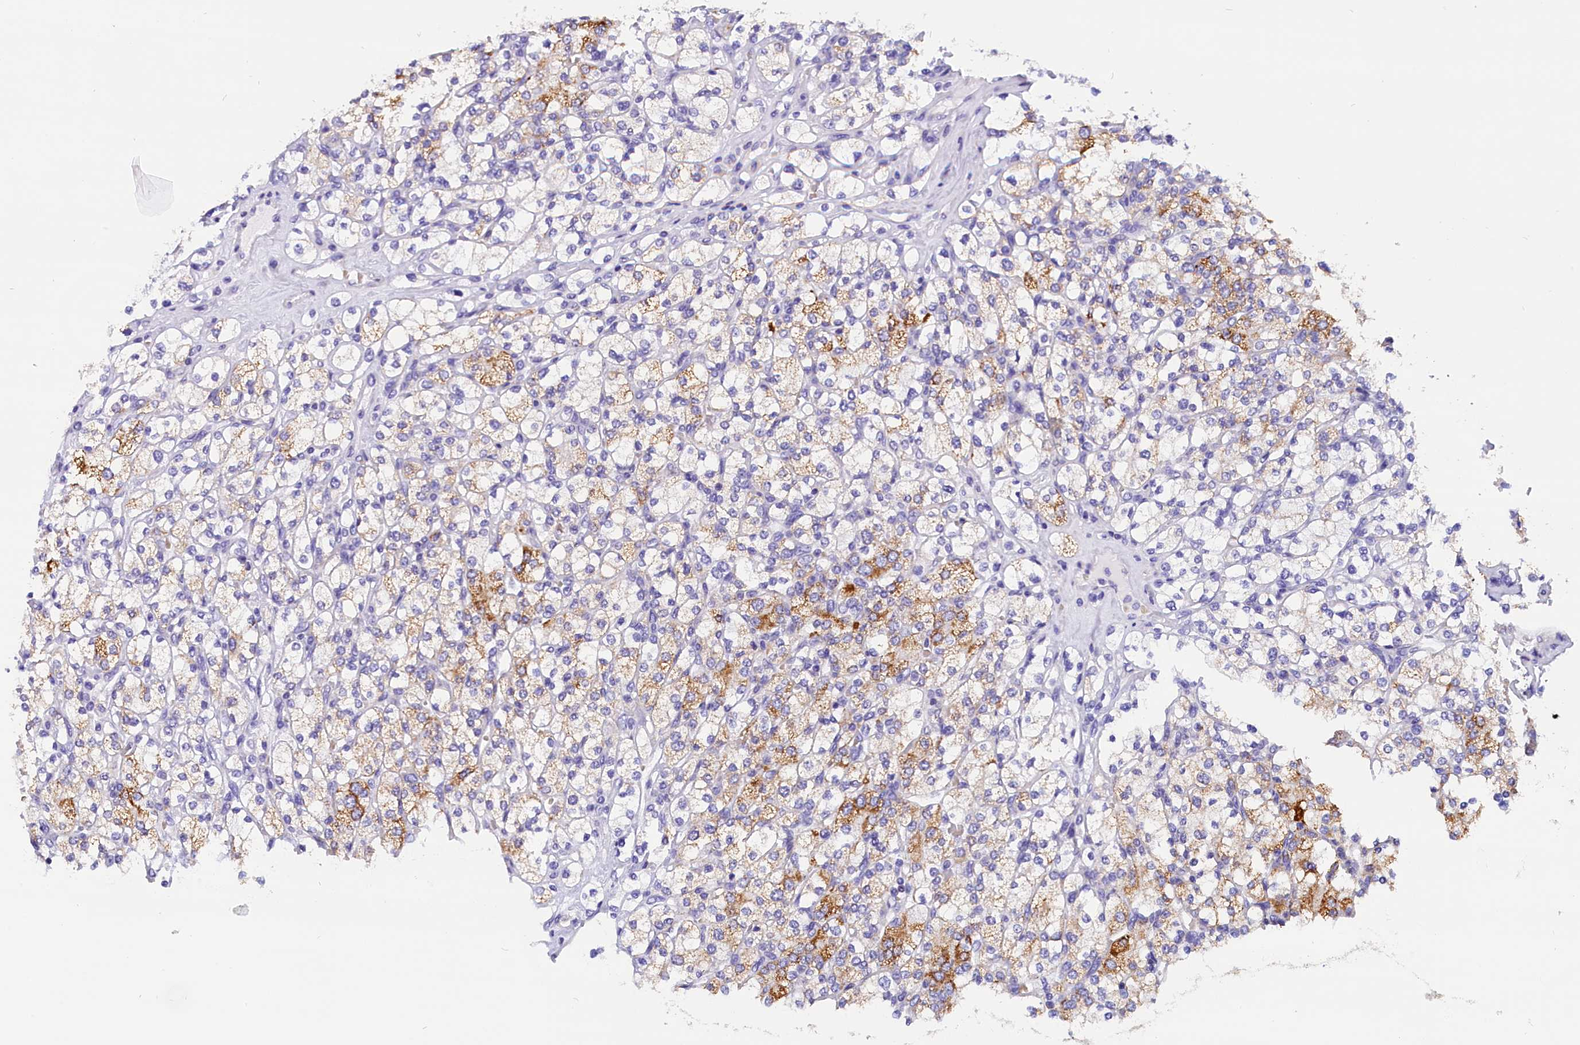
{"staining": {"intensity": "moderate", "quantity": ">75%", "location": "cytoplasmic/membranous"}, "tissue": "renal cancer", "cell_type": "Tumor cells", "image_type": "cancer", "snomed": [{"axis": "morphology", "description": "Adenocarcinoma, NOS"}, {"axis": "topography", "description": "Kidney"}], "caption": "This micrograph exhibits adenocarcinoma (renal) stained with immunohistochemistry to label a protein in brown. The cytoplasmic/membranous of tumor cells show moderate positivity for the protein. Nuclei are counter-stained blue.", "gene": "ABAT", "patient": {"sex": "male", "age": 77}}